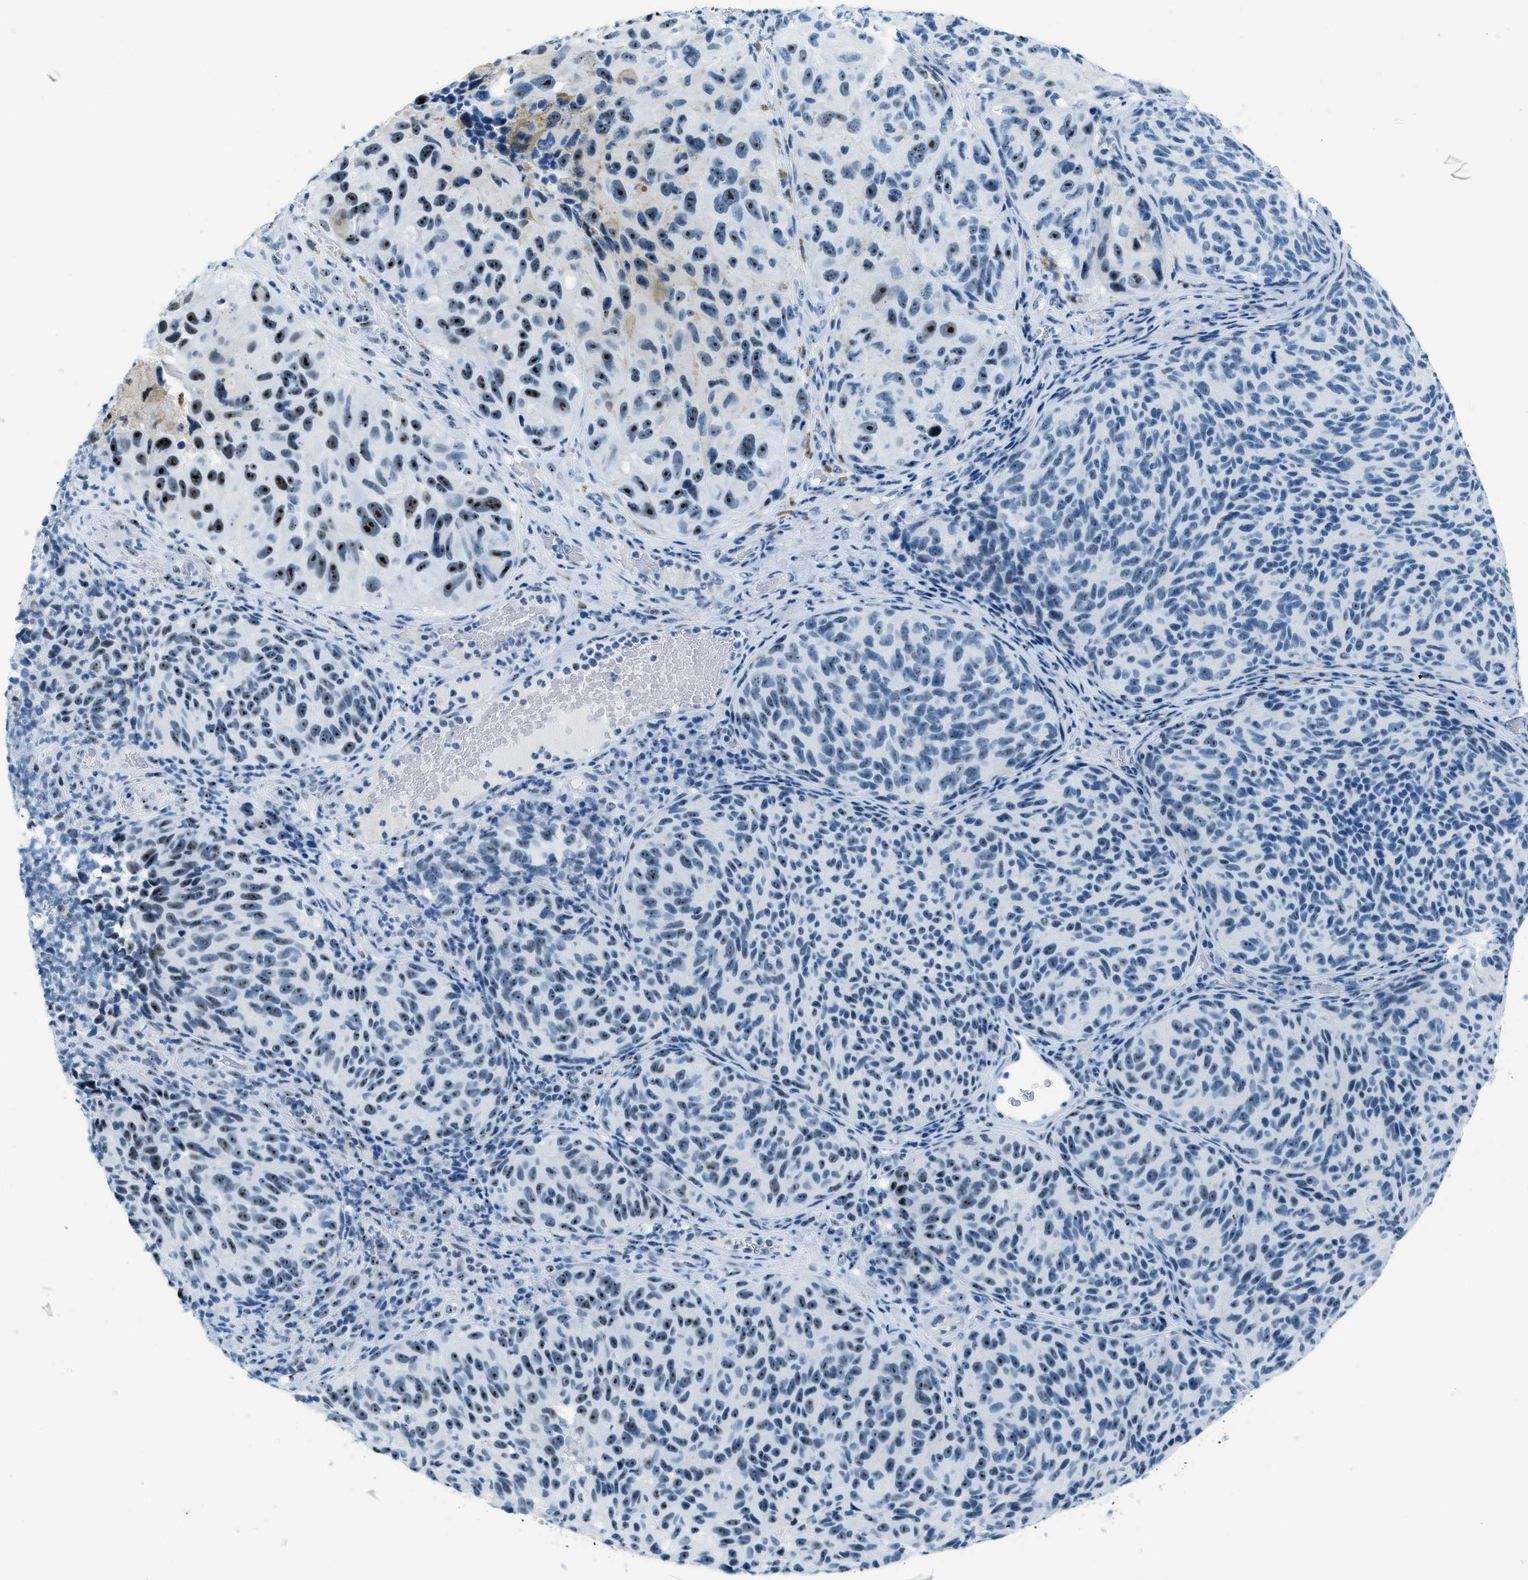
{"staining": {"intensity": "moderate", "quantity": "25%-75%", "location": "nuclear"}, "tissue": "melanoma", "cell_type": "Tumor cells", "image_type": "cancer", "snomed": [{"axis": "morphology", "description": "Malignant melanoma, NOS"}, {"axis": "topography", "description": "Skin"}], "caption": "Melanoma was stained to show a protein in brown. There is medium levels of moderate nuclear positivity in approximately 25%-75% of tumor cells. The staining was performed using DAB (3,3'-diaminobenzidine), with brown indicating positive protein expression. Nuclei are stained blue with hematoxylin.", "gene": "PLA2G2A", "patient": {"sex": "female", "age": 73}}